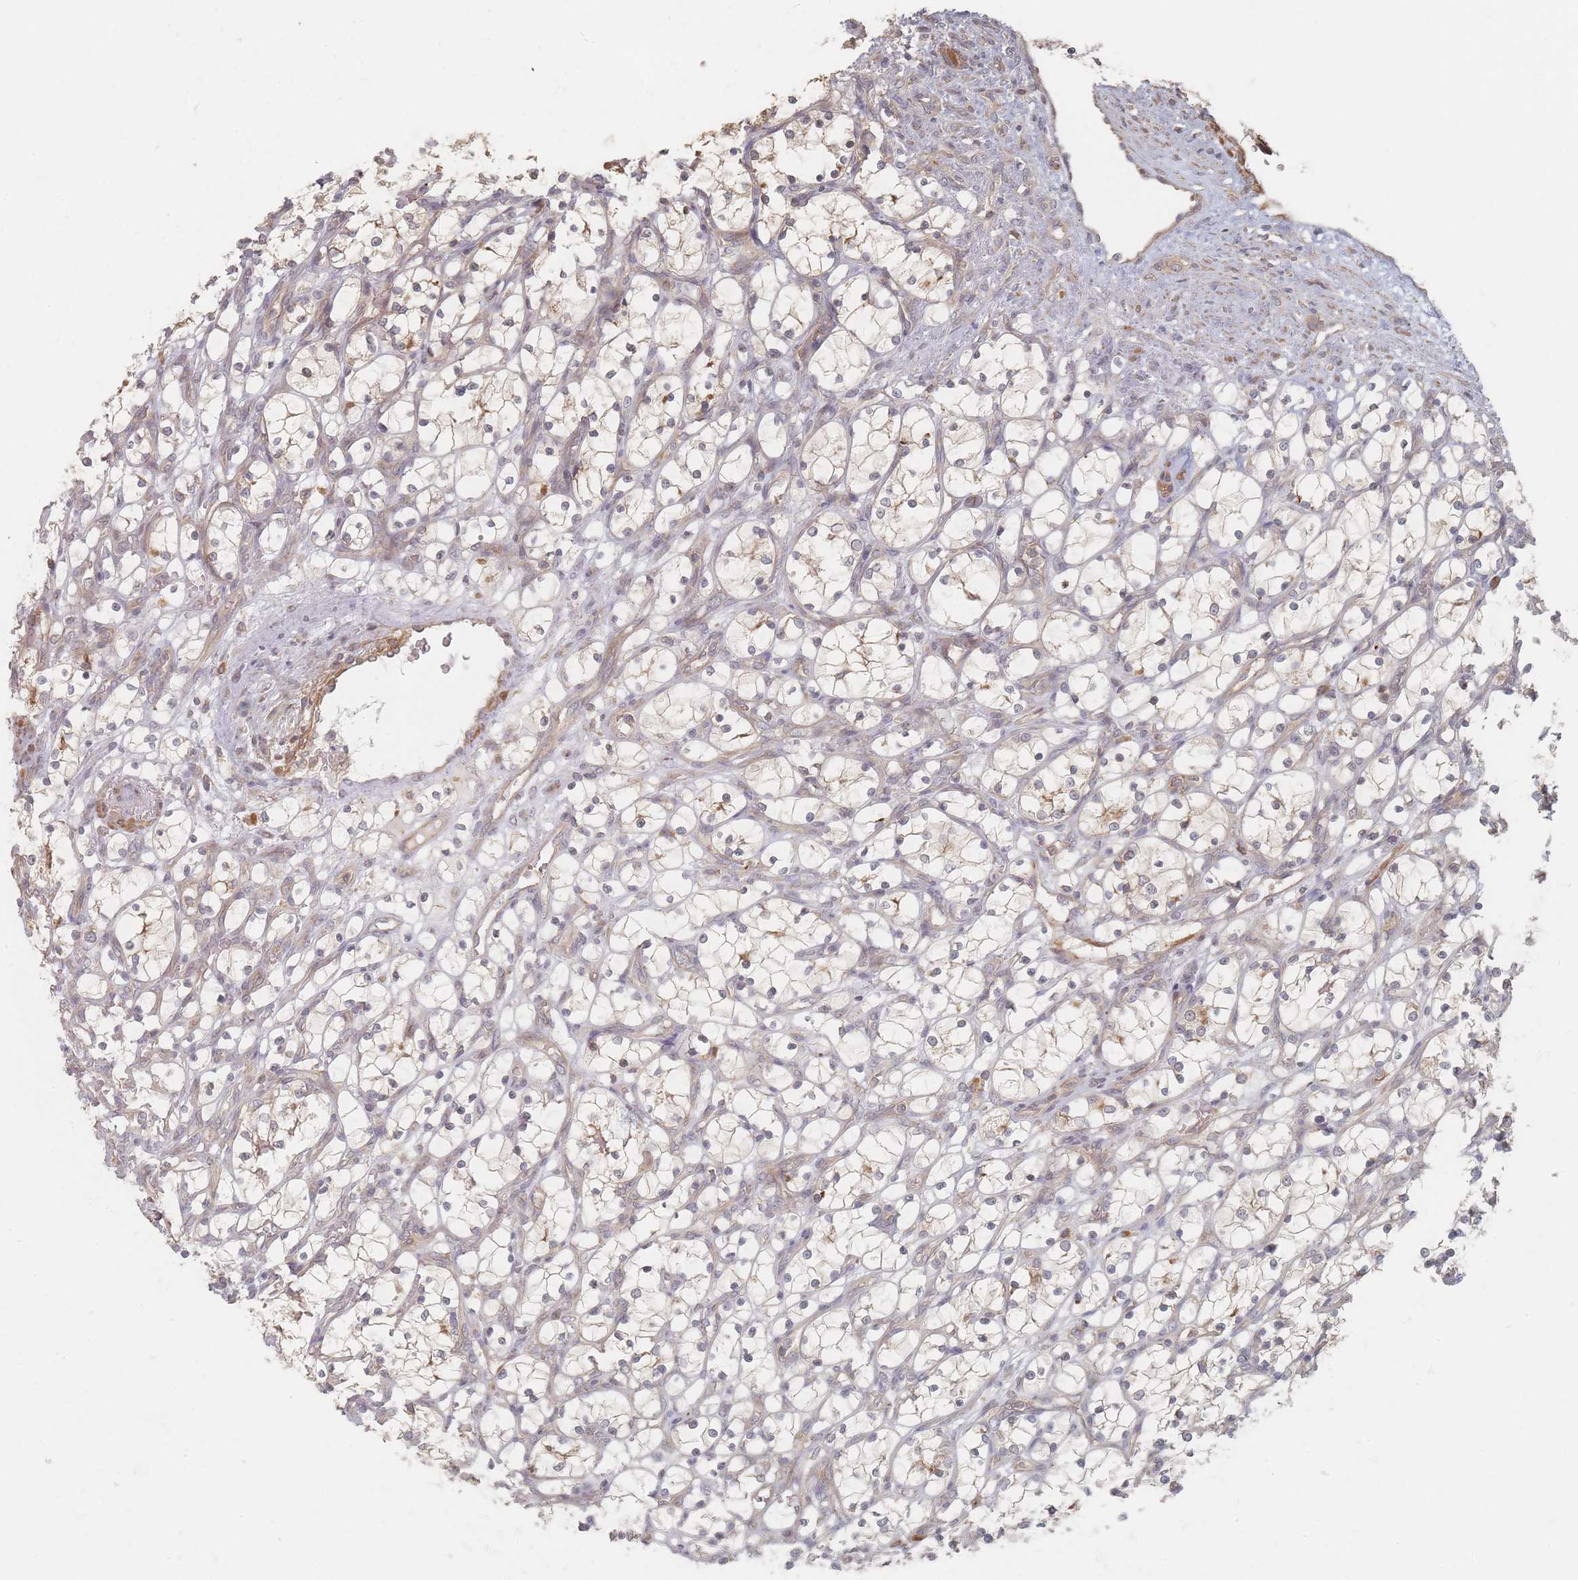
{"staining": {"intensity": "moderate", "quantity": "<25%", "location": "cytoplasmic/membranous"}, "tissue": "renal cancer", "cell_type": "Tumor cells", "image_type": "cancer", "snomed": [{"axis": "morphology", "description": "Adenocarcinoma, NOS"}, {"axis": "topography", "description": "Kidney"}], "caption": "Renal adenocarcinoma was stained to show a protein in brown. There is low levels of moderate cytoplasmic/membranous positivity in about <25% of tumor cells. The protein is stained brown, and the nuclei are stained in blue (DAB IHC with brightfield microscopy, high magnification).", "gene": "GLE1", "patient": {"sex": "female", "age": 69}}